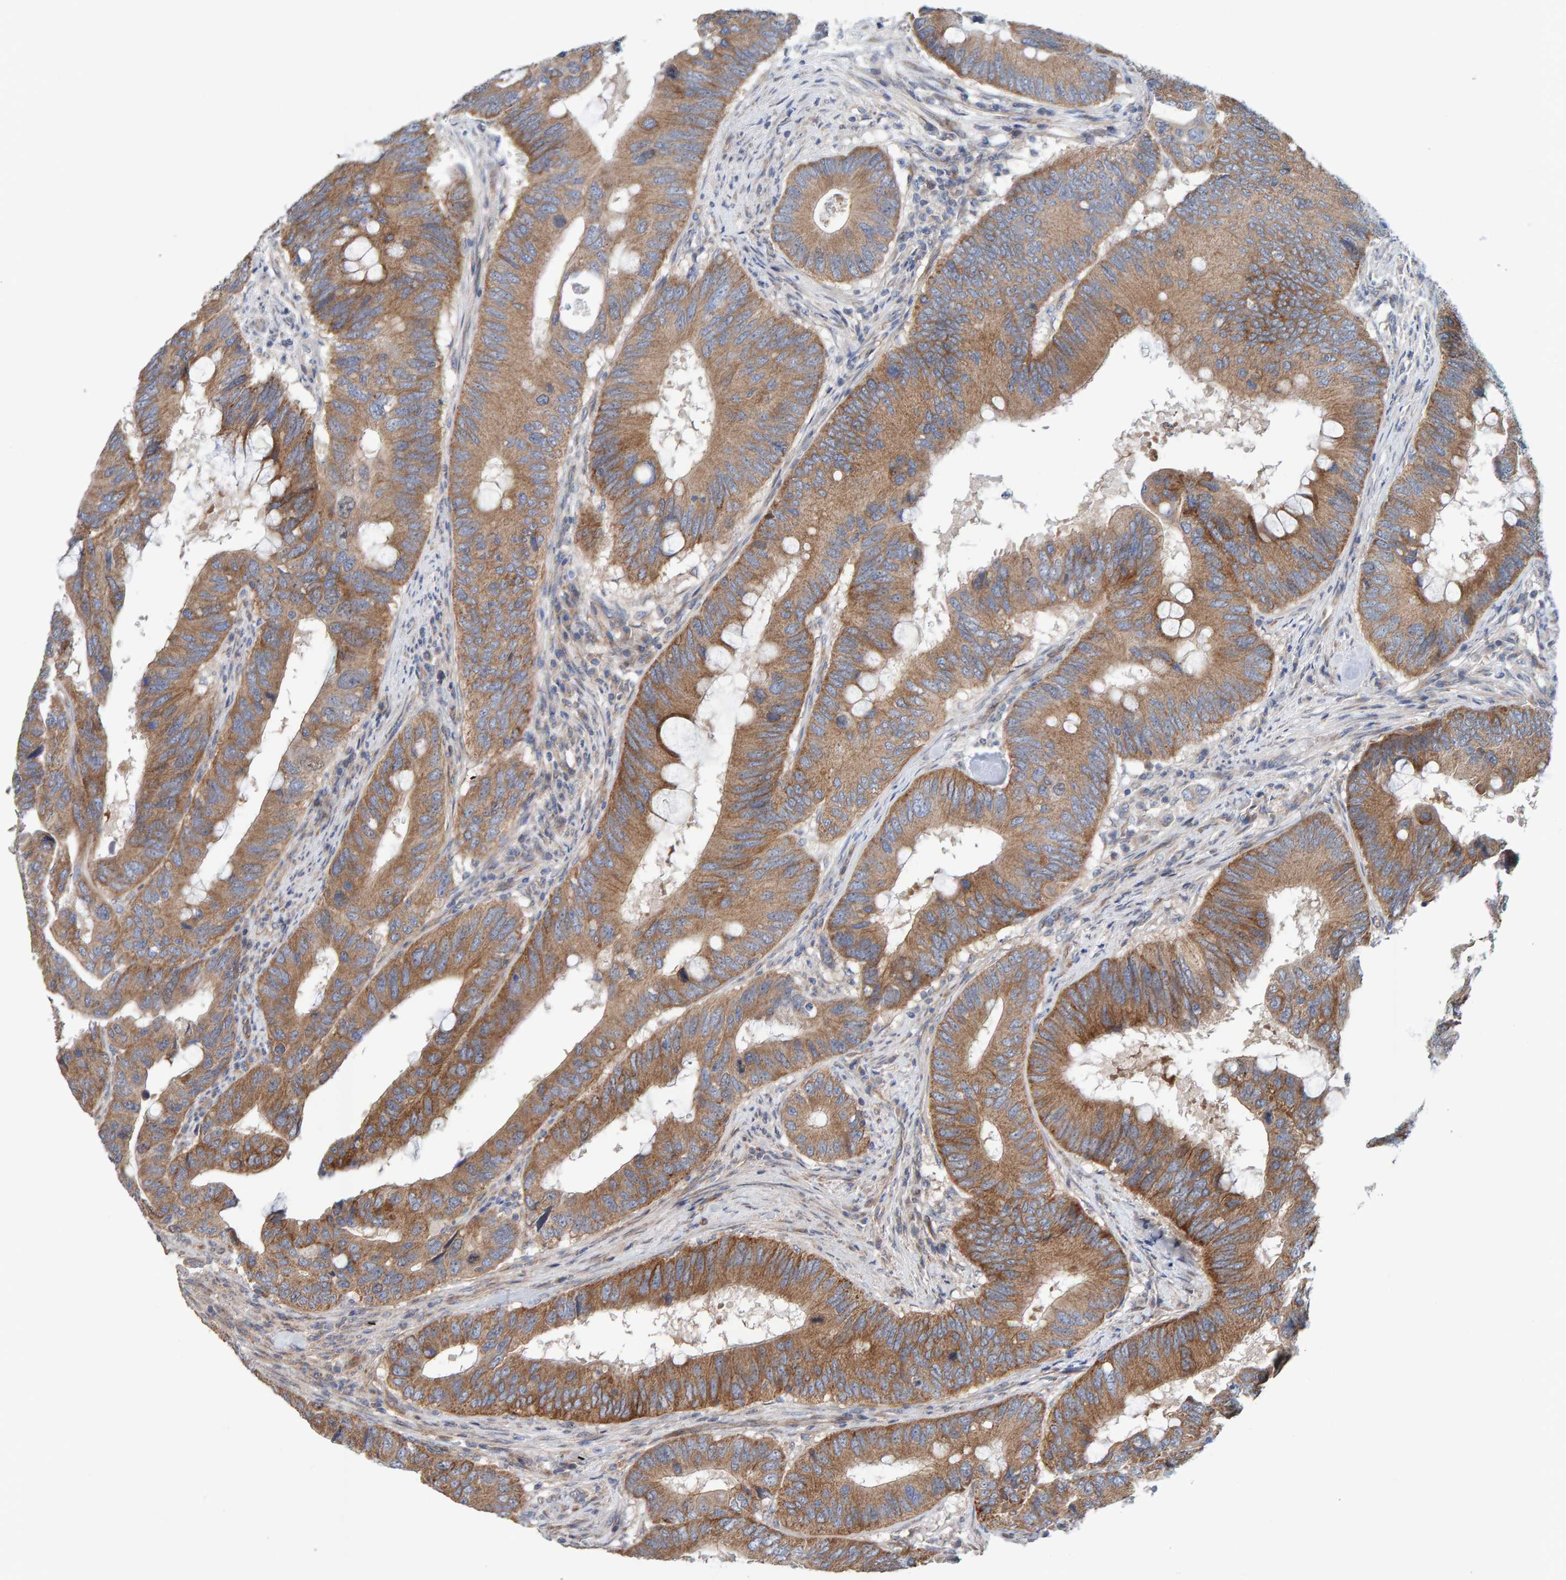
{"staining": {"intensity": "strong", "quantity": ">75%", "location": "cytoplasmic/membranous"}, "tissue": "colorectal cancer", "cell_type": "Tumor cells", "image_type": "cancer", "snomed": [{"axis": "morphology", "description": "Adenocarcinoma, NOS"}, {"axis": "topography", "description": "Colon"}], "caption": "Protein expression analysis of human colorectal adenocarcinoma reveals strong cytoplasmic/membranous expression in about >75% of tumor cells.", "gene": "RGP1", "patient": {"sex": "male", "age": 71}}